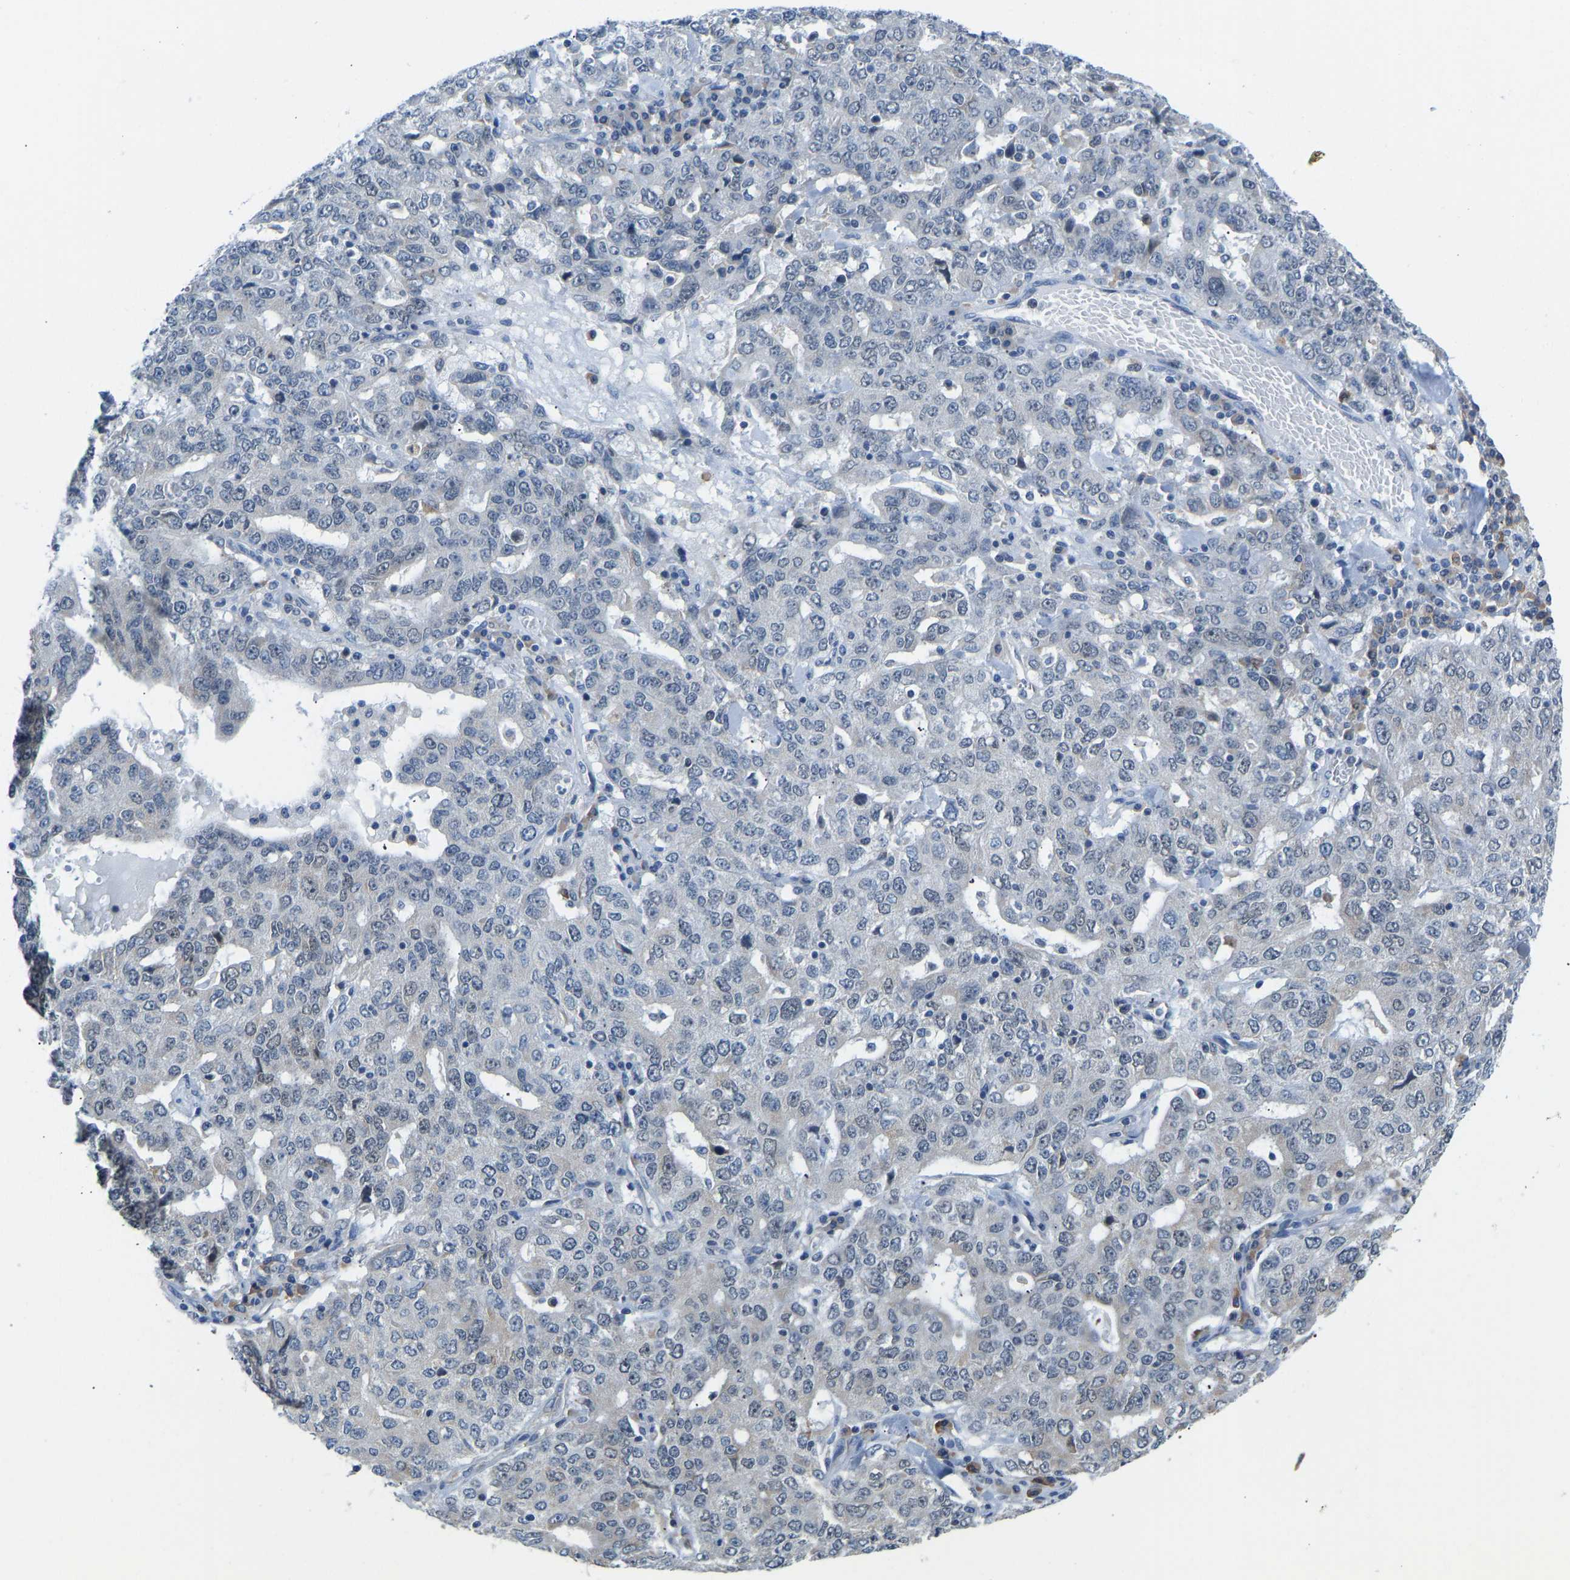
{"staining": {"intensity": "negative", "quantity": "none", "location": "none"}, "tissue": "ovarian cancer", "cell_type": "Tumor cells", "image_type": "cancer", "snomed": [{"axis": "morphology", "description": "Carcinoma, endometroid"}, {"axis": "topography", "description": "Ovary"}], "caption": "Tumor cells are negative for brown protein staining in ovarian endometroid carcinoma.", "gene": "VRK1", "patient": {"sex": "female", "age": 62}}